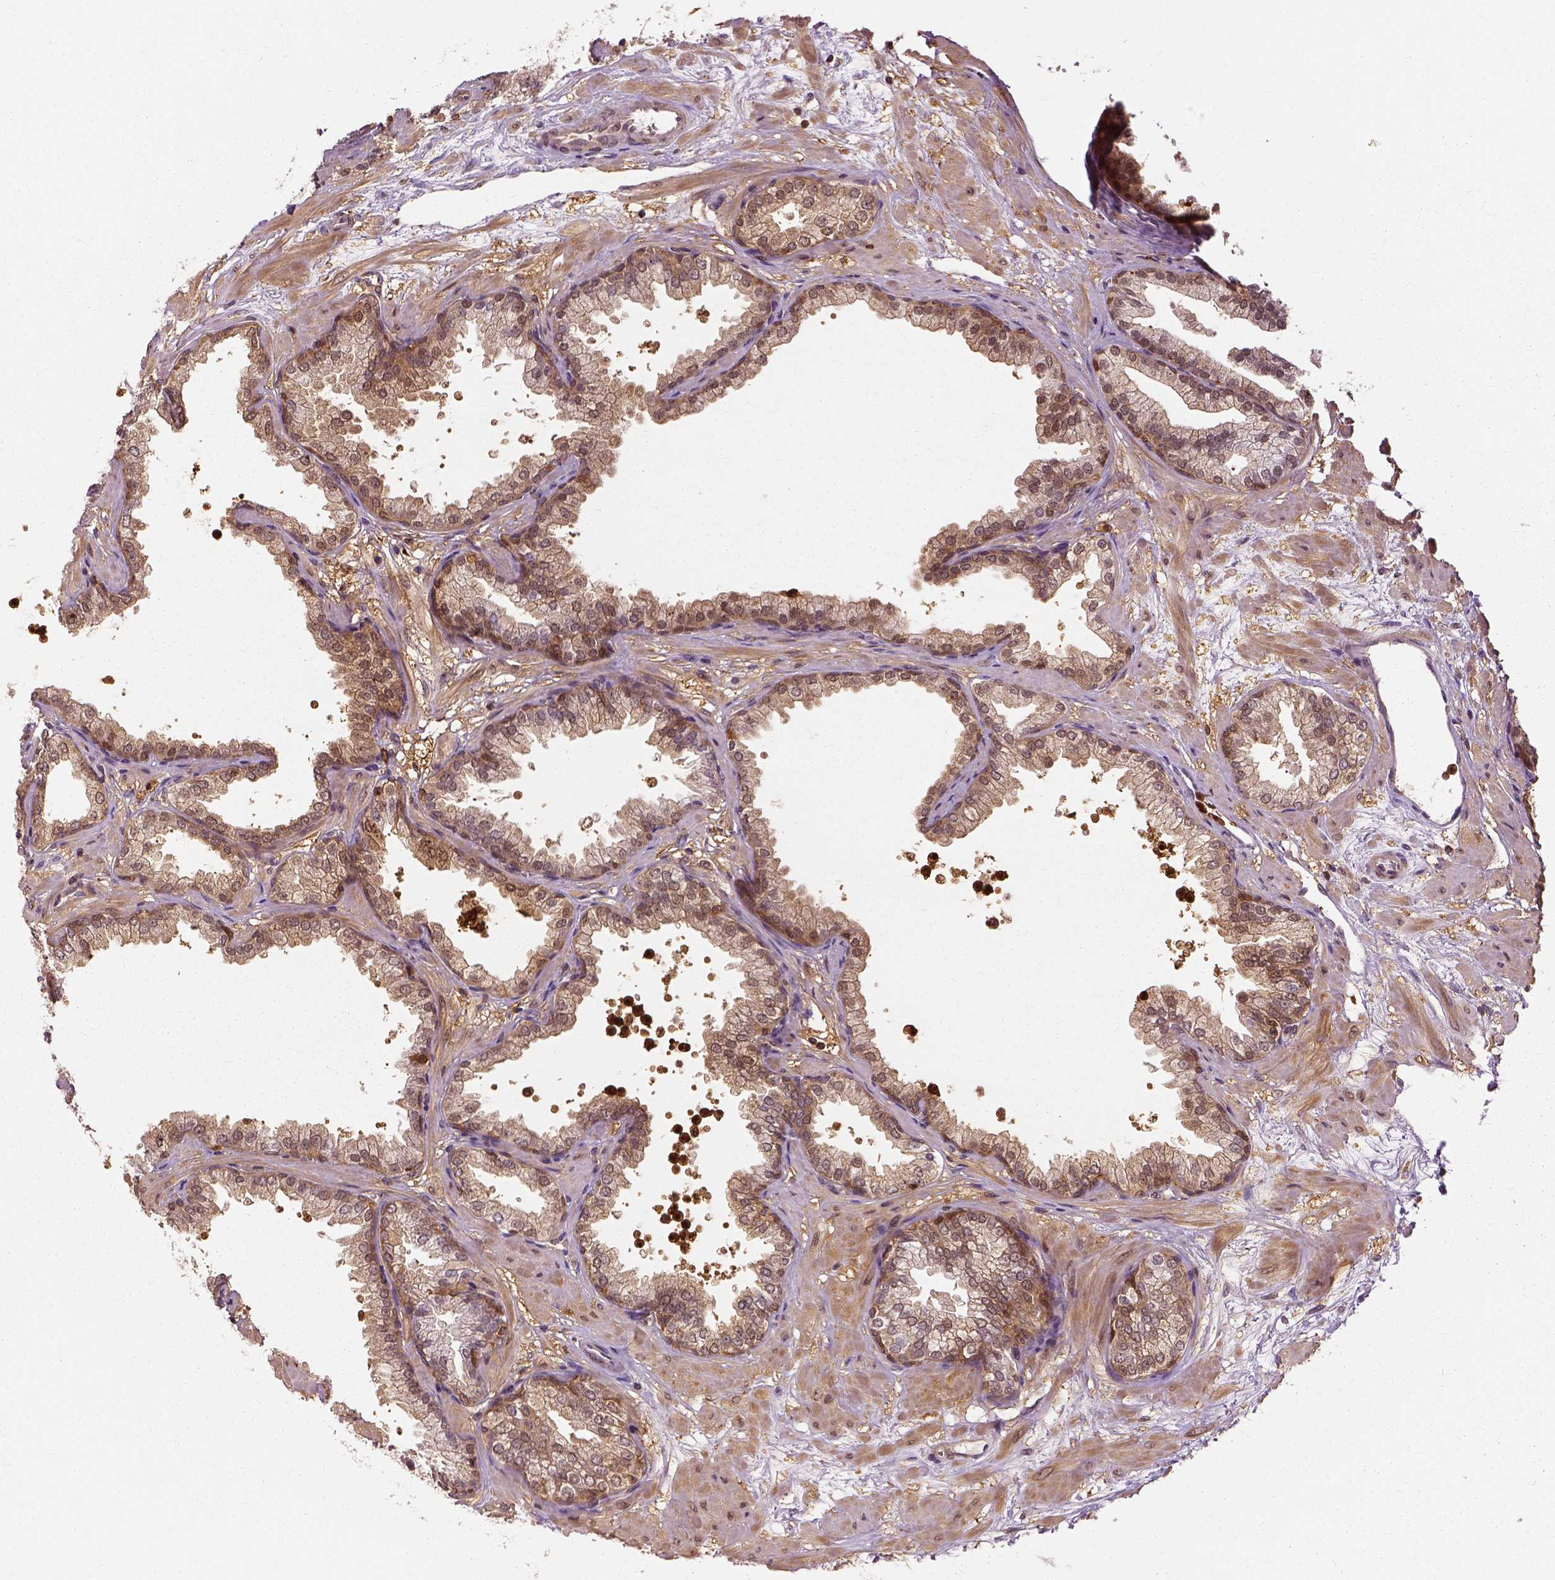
{"staining": {"intensity": "moderate", "quantity": ">75%", "location": "cytoplasmic/membranous"}, "tissue": "prostate", "cell_type": "Glandular cells", "image_type": "normal", "snomed": [{"axis": "morphology", "description": "Normal tissue, NOS"}, {"axis": "topography", "description": "Prostate"}], "caption": "DAB (3,3'-diaminobenzidine) immunohistochemical staining of unremarkable human prostate exhibits moderate cytoplasmic/membranous protein expression in approximately >75% of glandular cells.", "gene": "GPI", "patient": {"sex": "male", "age": 37}}